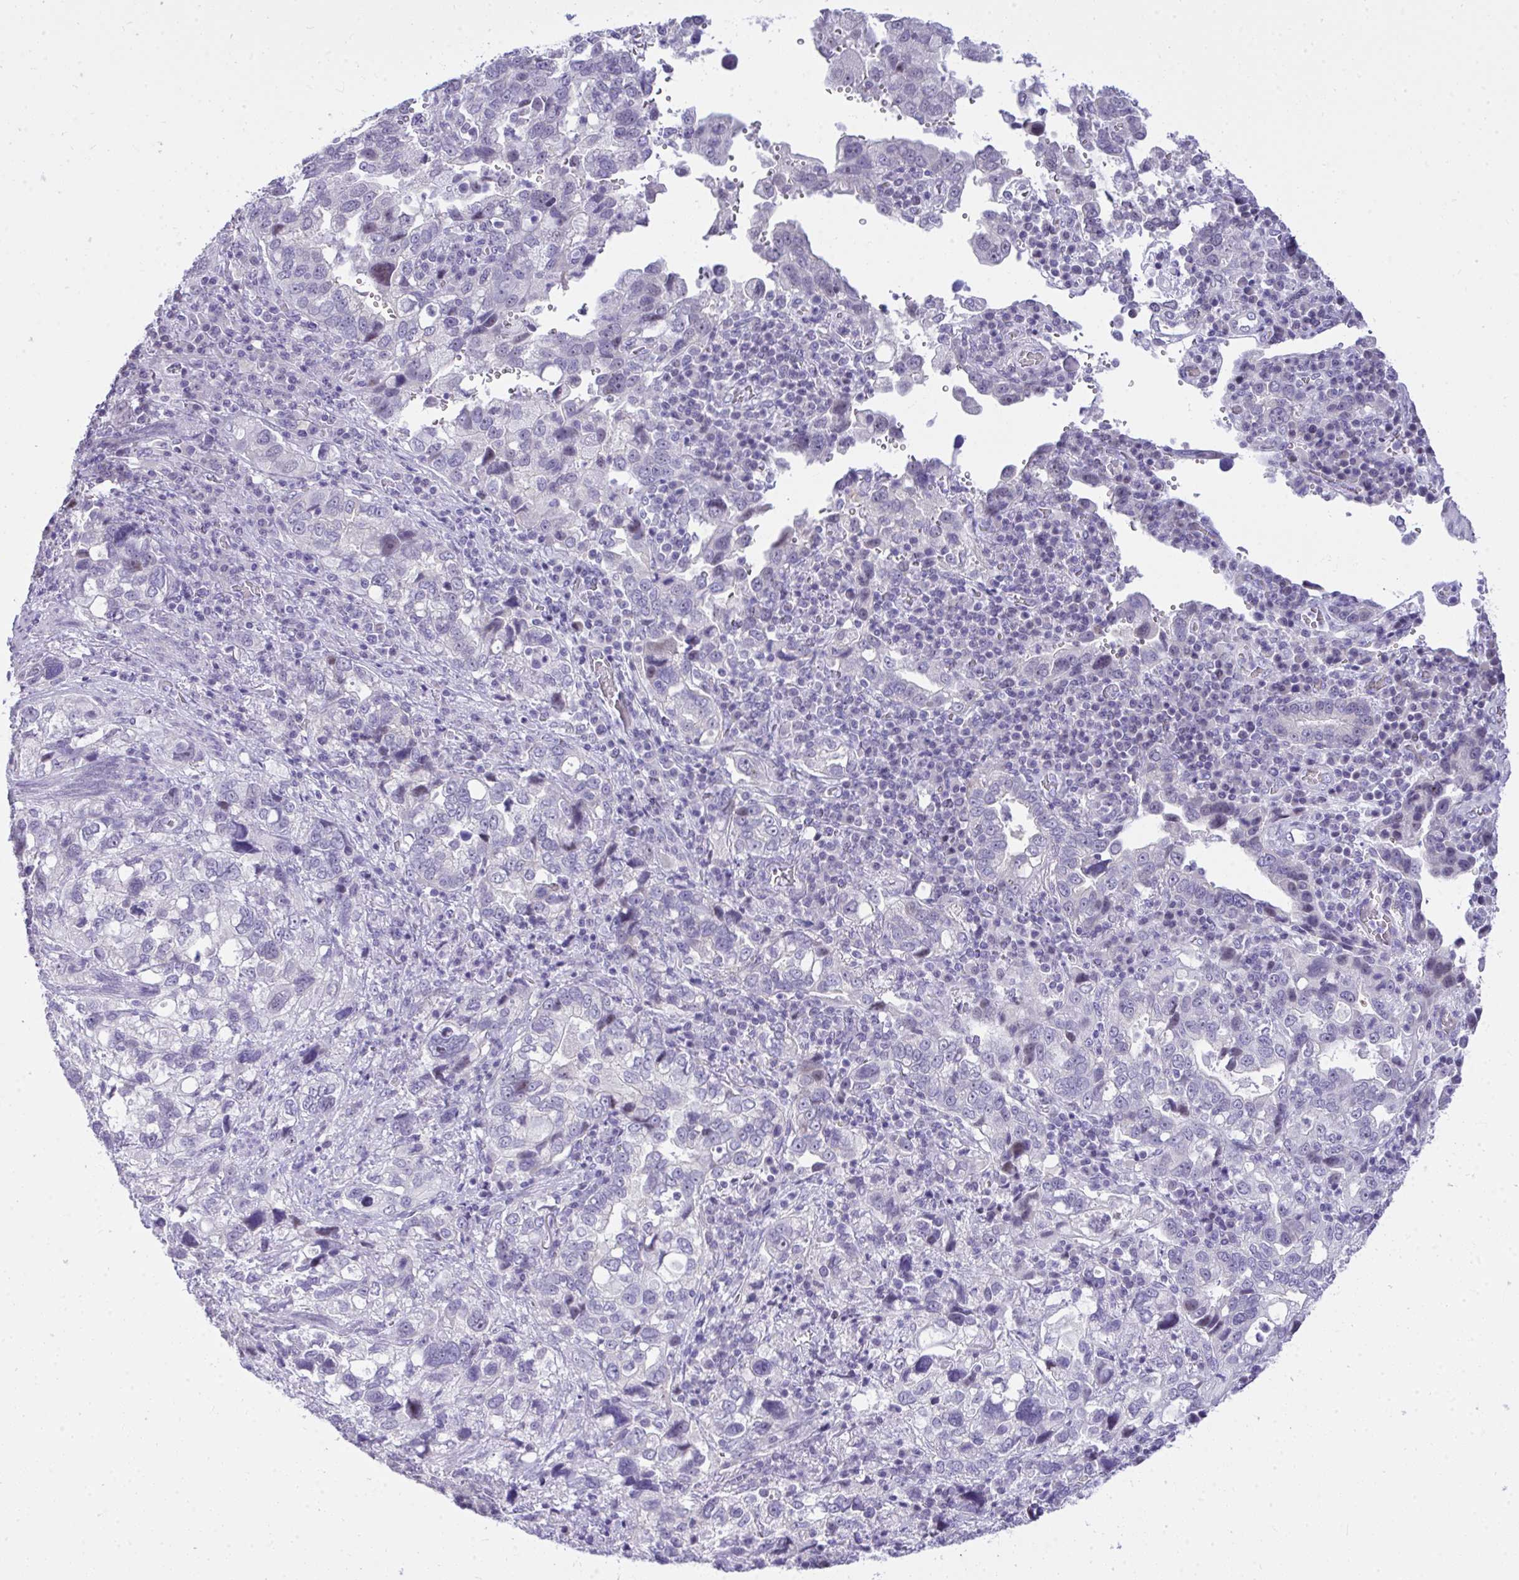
{"staining": {"intensity": "negative", "quantity": "none", "location": "none"}, "tissue": "stomach cancer", "cell_type": "Tumor cells", "image_type": "cancer", "snomed": [{"axis": "morphology", "description": "Adenocarcinoma, NOS"}, {"axis": "topography", "description": "Stomach, upper"}], "caption": "Protein analysis of adenocarcinoma (stomach) shows no significant staining in tumor cells.", "gene": "EID3", "patient": {"sex": "female", "age": 81}}